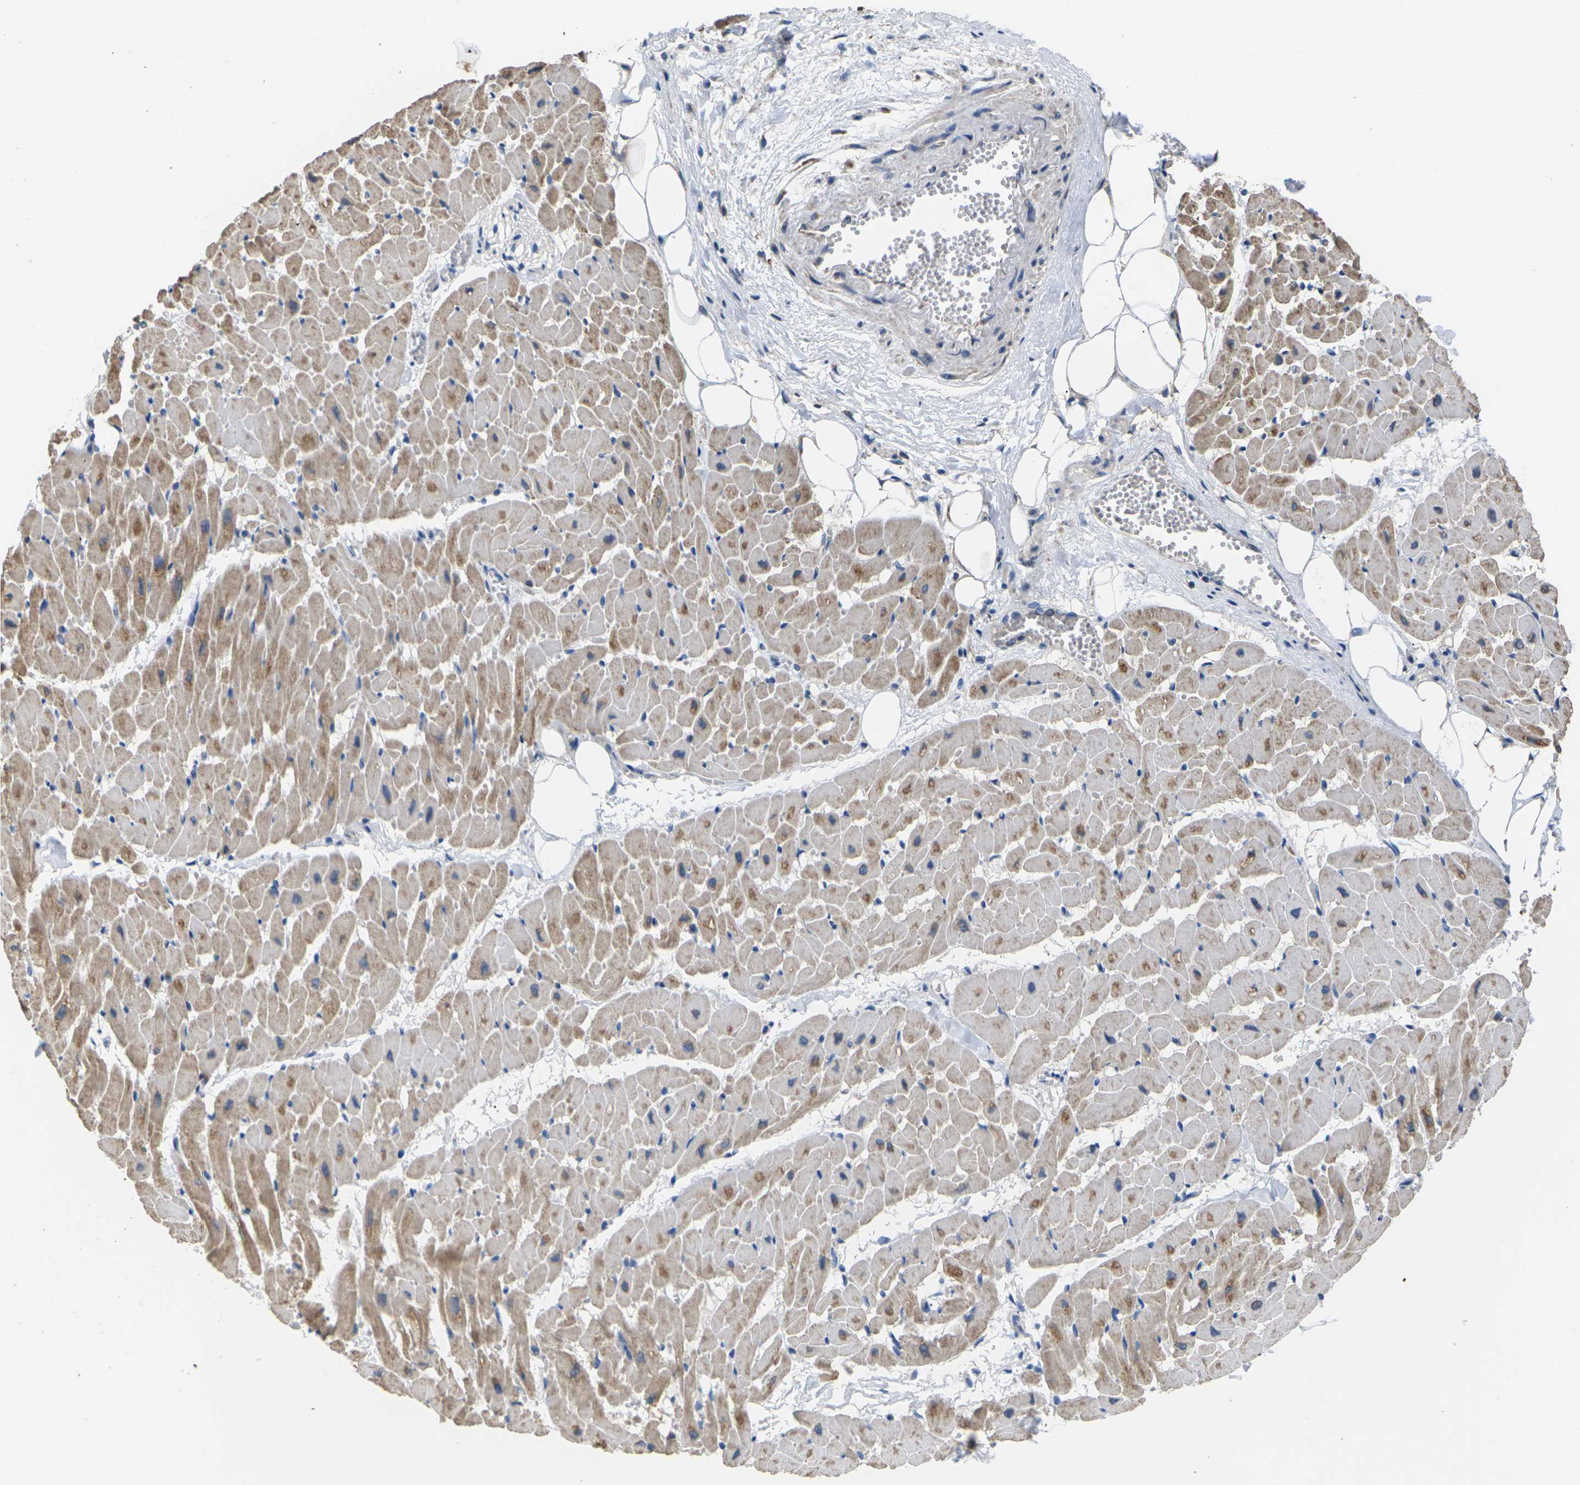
{"staining": {"intensity": "moderate", "quantity": ">75%", "location": "cytoplasmic/membranous"}, "tissue": "heart muscle", "cell_type": "Cardiomyocytes", "image_type": "normal", "snomed": [{"axis": "morphology", "description": "Normal tissue, NOS"}, {"axis": "topography", "description": "Heart"}], "caption": "The immunohistochemical stain shows moderate cytoplasmic/membranous positivity in cardiomyocytes of benign heart muscle.", "gene": "KLHDC8B", "patient": {"sex": "female", "age": 19}}